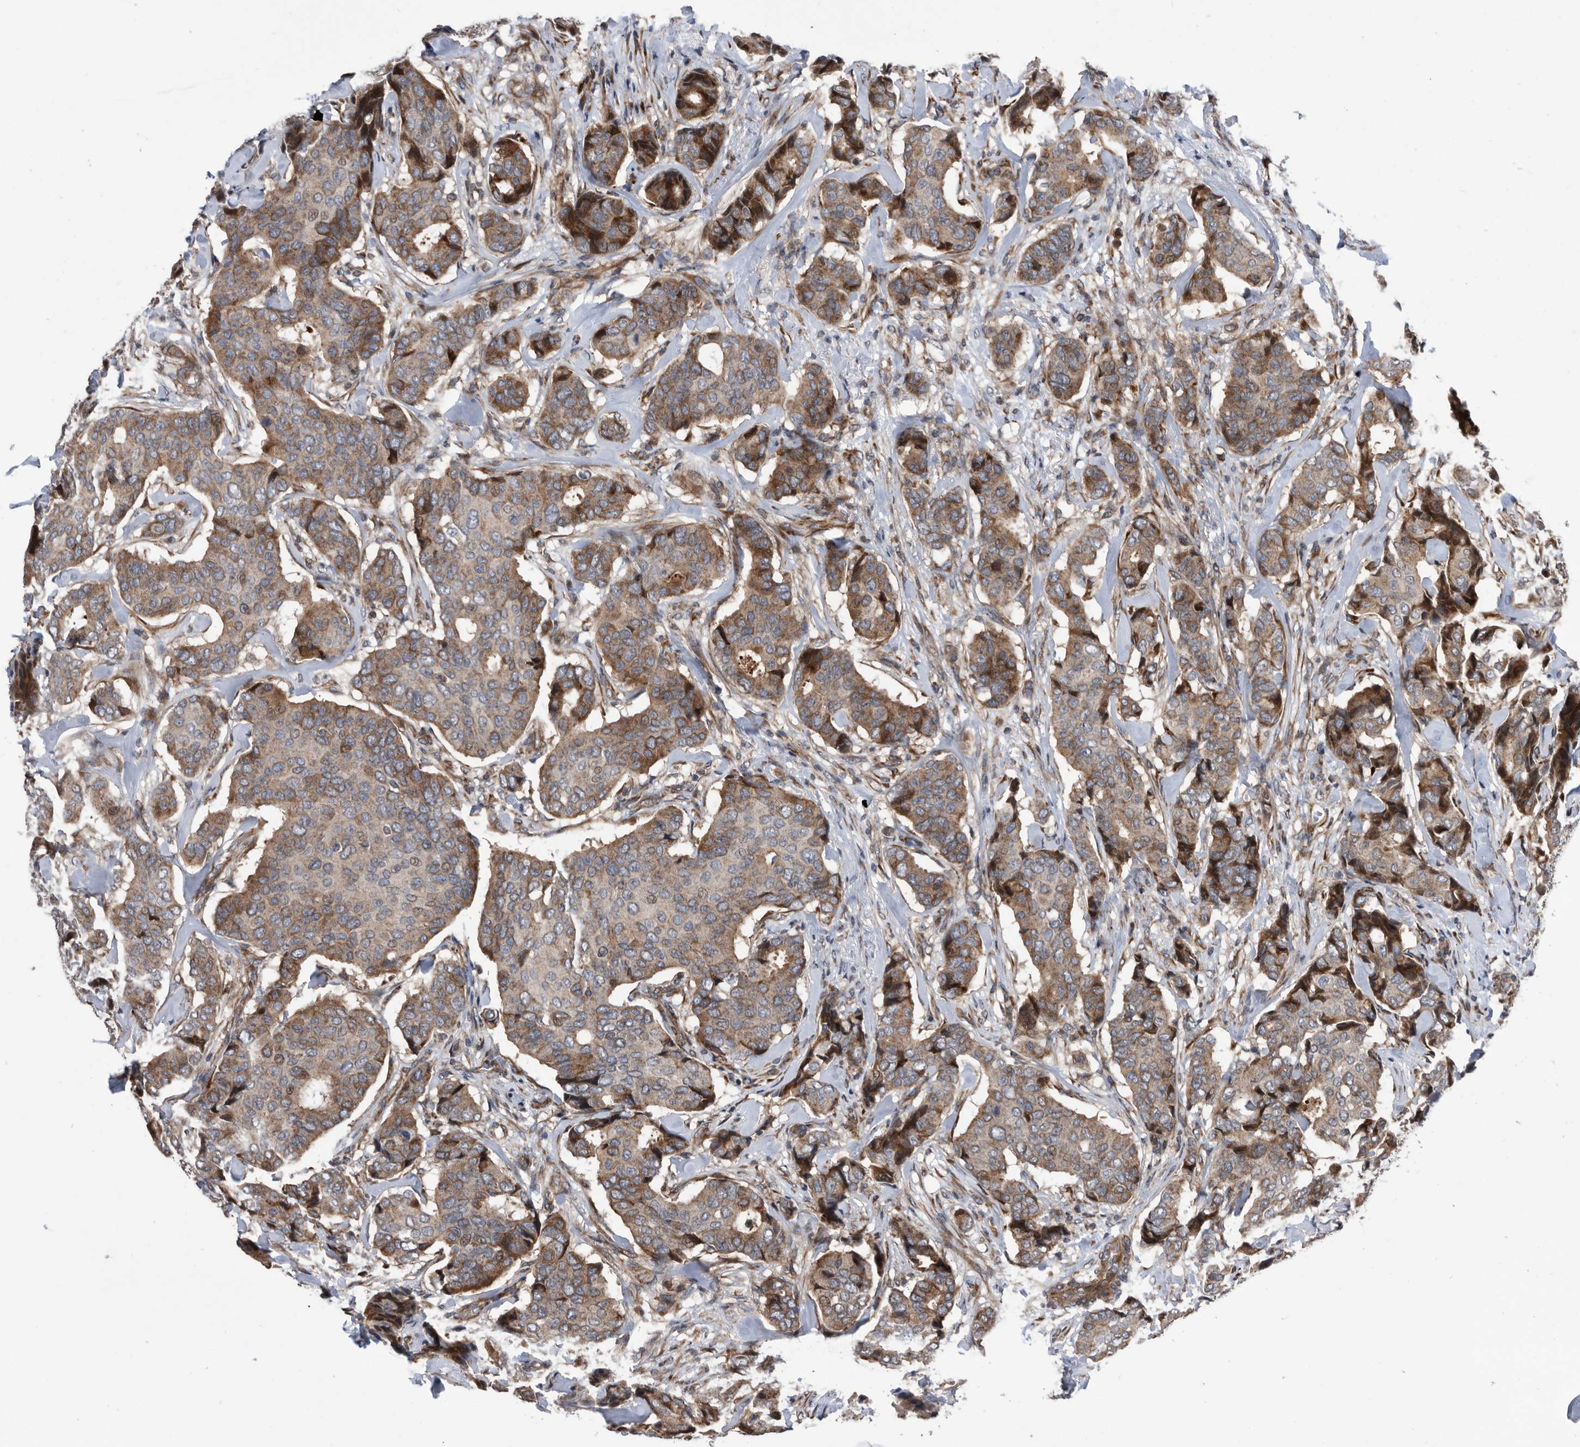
{"staining": {"intensity": "moderate", "quantity": ">75%", "location": "cytoplasmic/membranous"}, "tissue": "breast cancer", "cell_type": "Tumor cells", "image_type": "cancer", "snomed": [{"axis": "morphology", "description": "Duct carcinoma"}, {"axis": "topography", "description": "Breast"}], "caption": "Immunohistochemistry histopathology image of neoplastic tissue: invasive ductal carcinoma (breast) stained using immunohistochemistry demonstrates medium levels of moderate protein expression localized specifically in the cytoplasmic/membranous of tumor cells, appearing as a cytoplasmic/membranous brown color.", "gene": "SERINC2", "patient": {"sex": "female", "age": 75}}